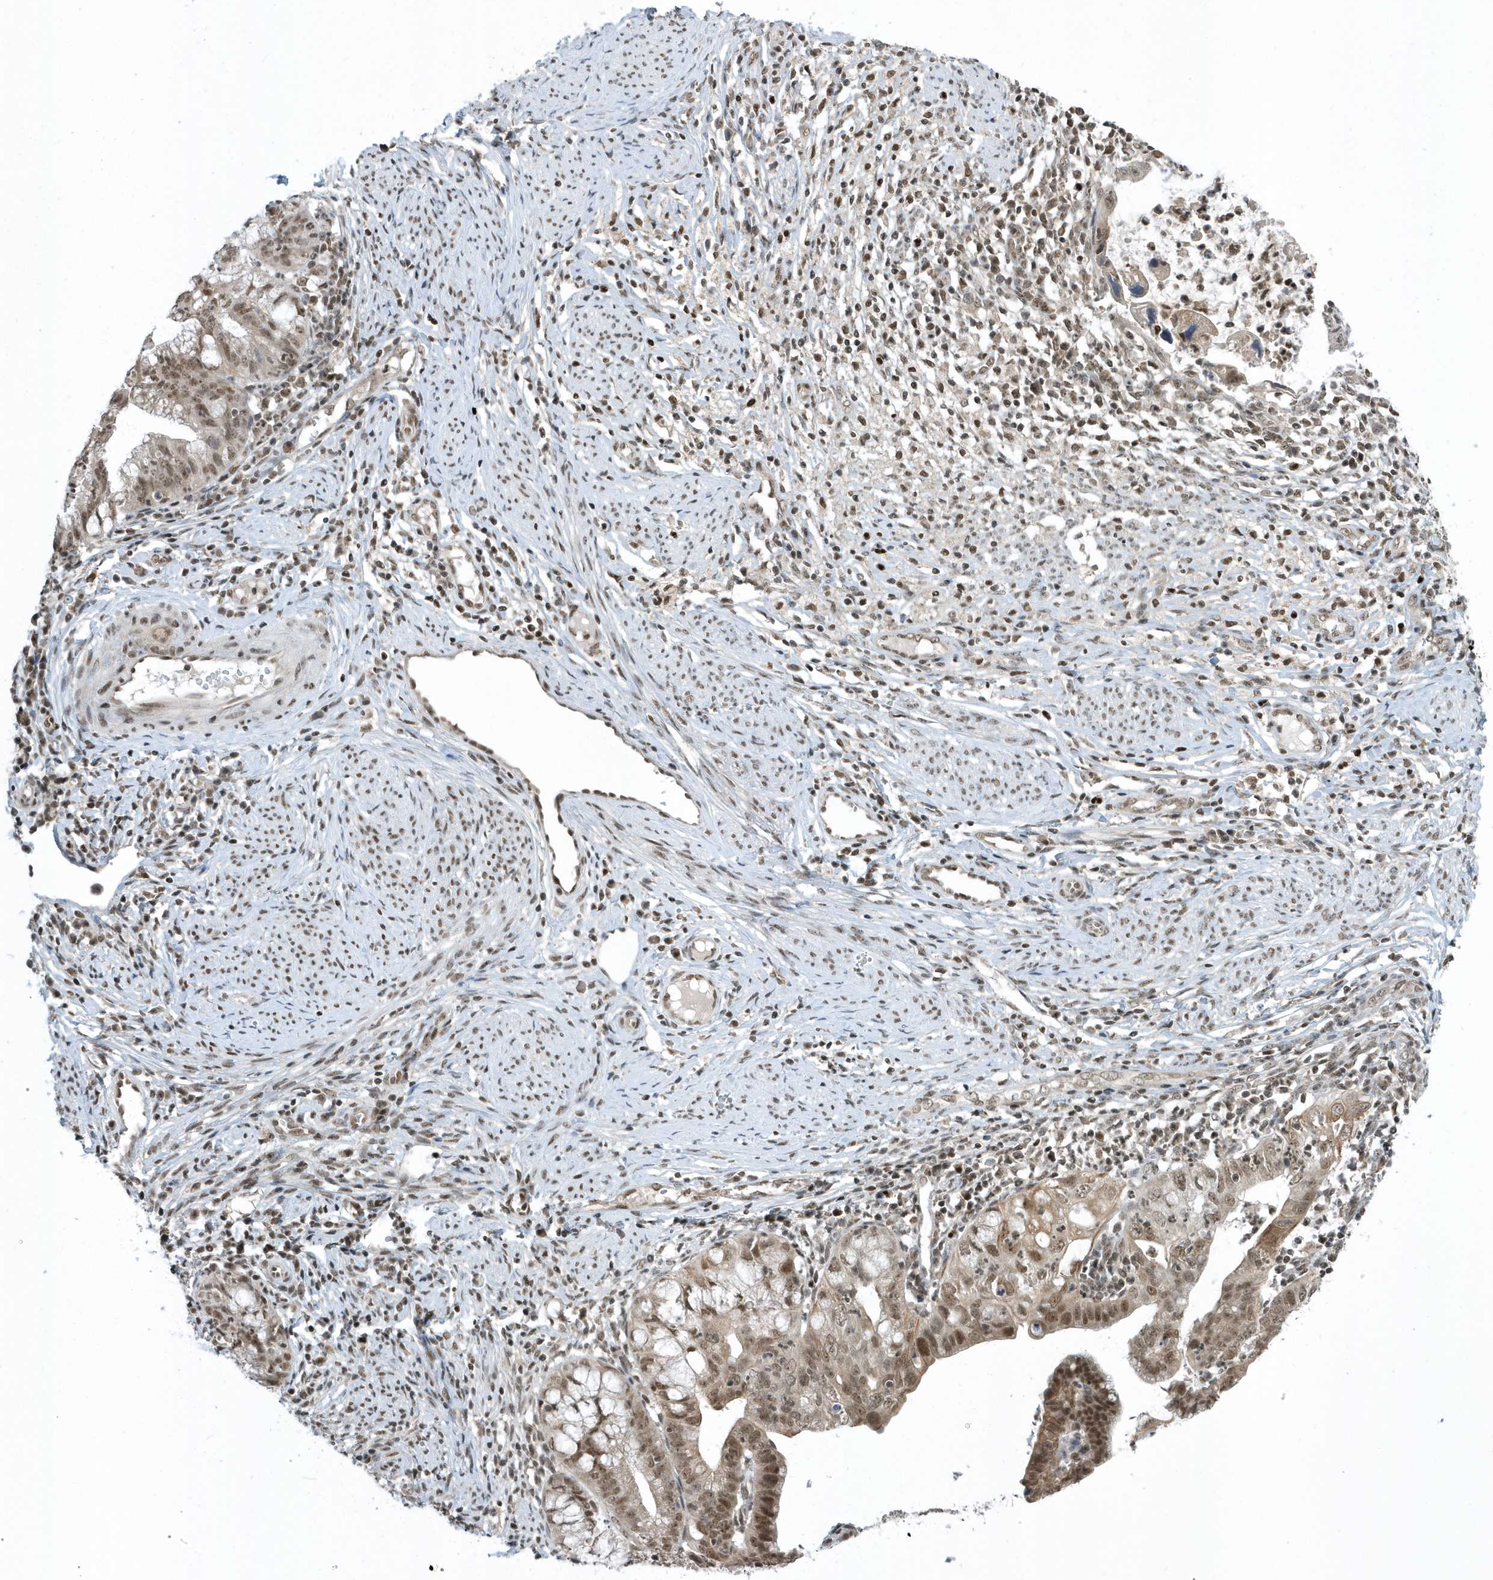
{"staining": {"intensity": "moderate", "quantity": ">75%", "location": "nuclear"}, "tissue": "cervical cancer", "cell_type": "Tumor cells", "image_type": "cancer", "snomed": [{"axis": "morphology", "description": "Adenocarcinoma, NOS"}, {"axis": "topography", "description": "Cervix"}], "caption": "High-magnification brightfield microscopy of cervical adenocarcinoma stained with DAB (3,3'-diaminobenzidine) (brown) and counterstained with hematoxylin (blue). tumor cells exhibit moderate nuclear staining is identified in approximately>75% of cells.", "gene": "ZNF740", "patient": {"sex": "female", "age": 36}}